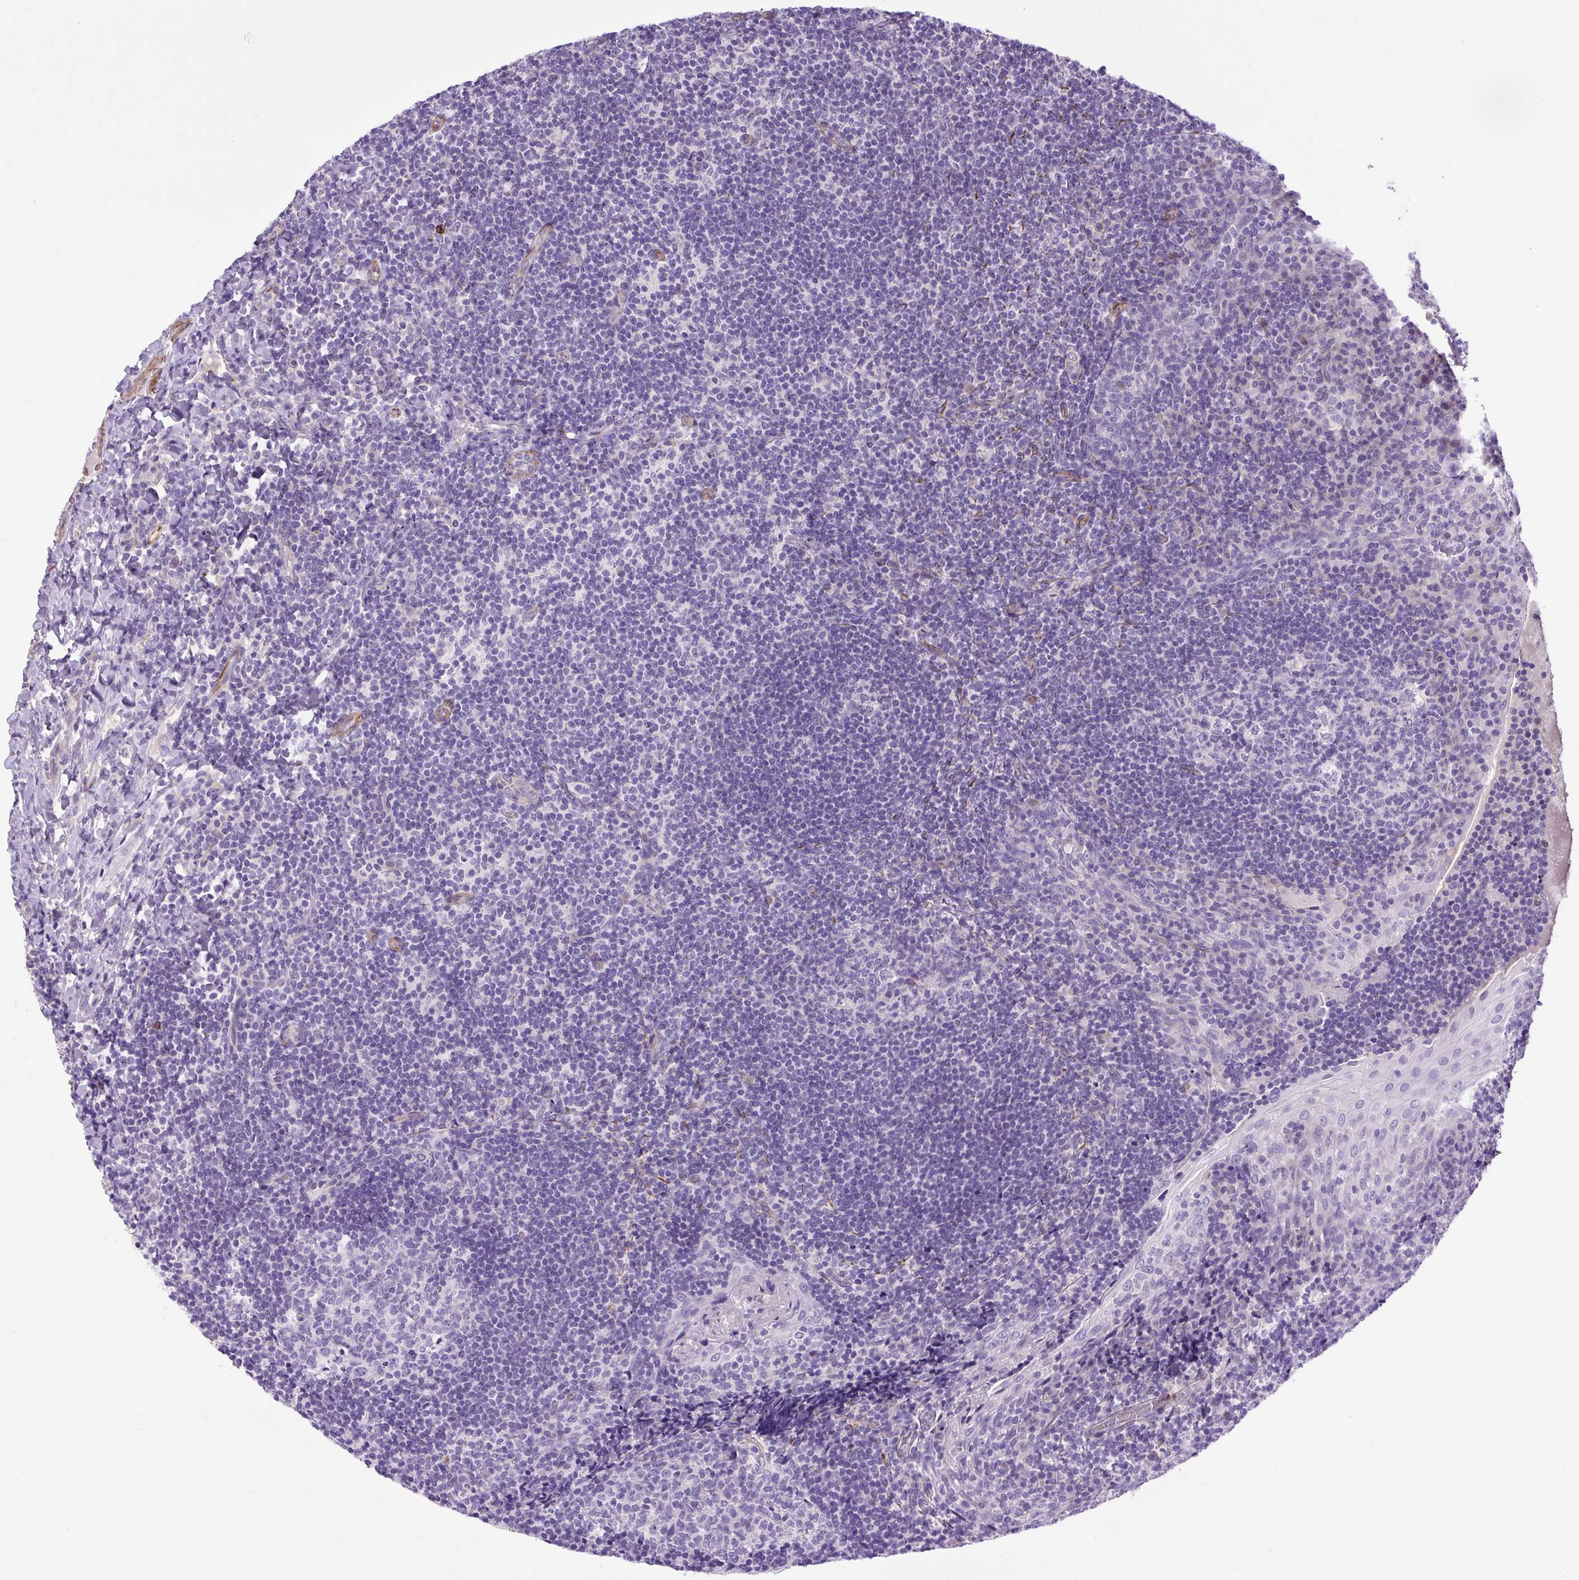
{"staining": {"intensity": "negative", "quantity": "none", "location": "none"}, "tissue": "tonsil", "cell_type": "Germinal center cells", "image_type": "normal", "snomed": [{"axis": "morphology", "description": "Normal tissue, NOS"}, {"axis": "topography", "description": "Tonsil"}], "caption": "The IHC photomicrograph has no significant staining in germinal center cells of tonsil.", "gene": "VWA7", "patient": {"sex": "male", "age": 17}}